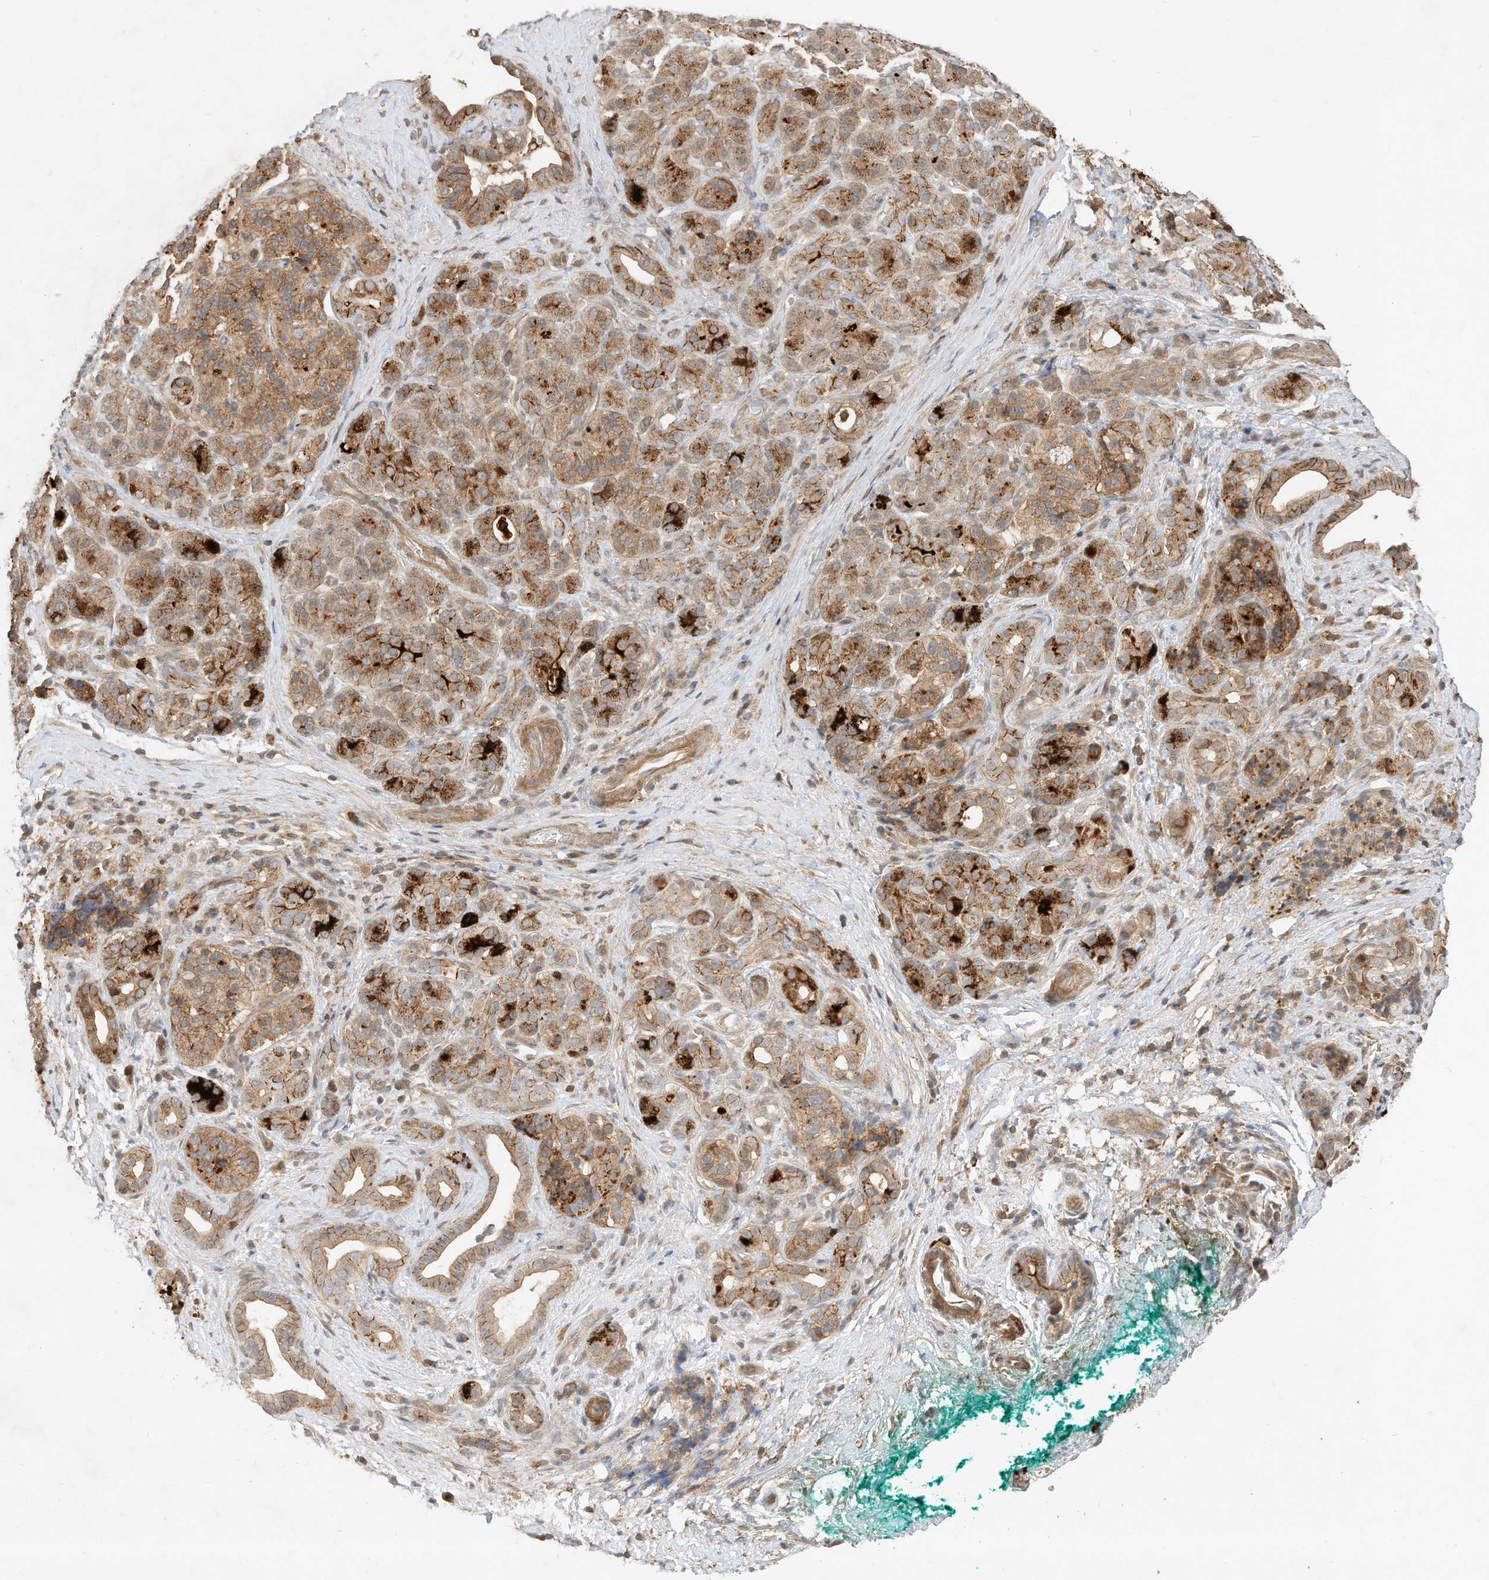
{"staining": {"intensity": "moderate", "quantity": ">75%", "location": "cytoplasmic/membranous"}, "tissue": "pancreatic cancer", "cell_type": "Tumor cells", "image_type": "cancer", "snomed": [{"axis": "morphology", "description": "Adenocarcinoma, NOS"}, {"axis": "topography", "description": "Pancreas"}], "caption": "Moderate cytoplasmic/membranous staining for a protein is identified in approximately >75% of tumor cells of adenocarcinoma (pancreatic) using immunohistochemistry.", "gene": "CPAMD8", "patient": {"sex": "male", "age": 78}}